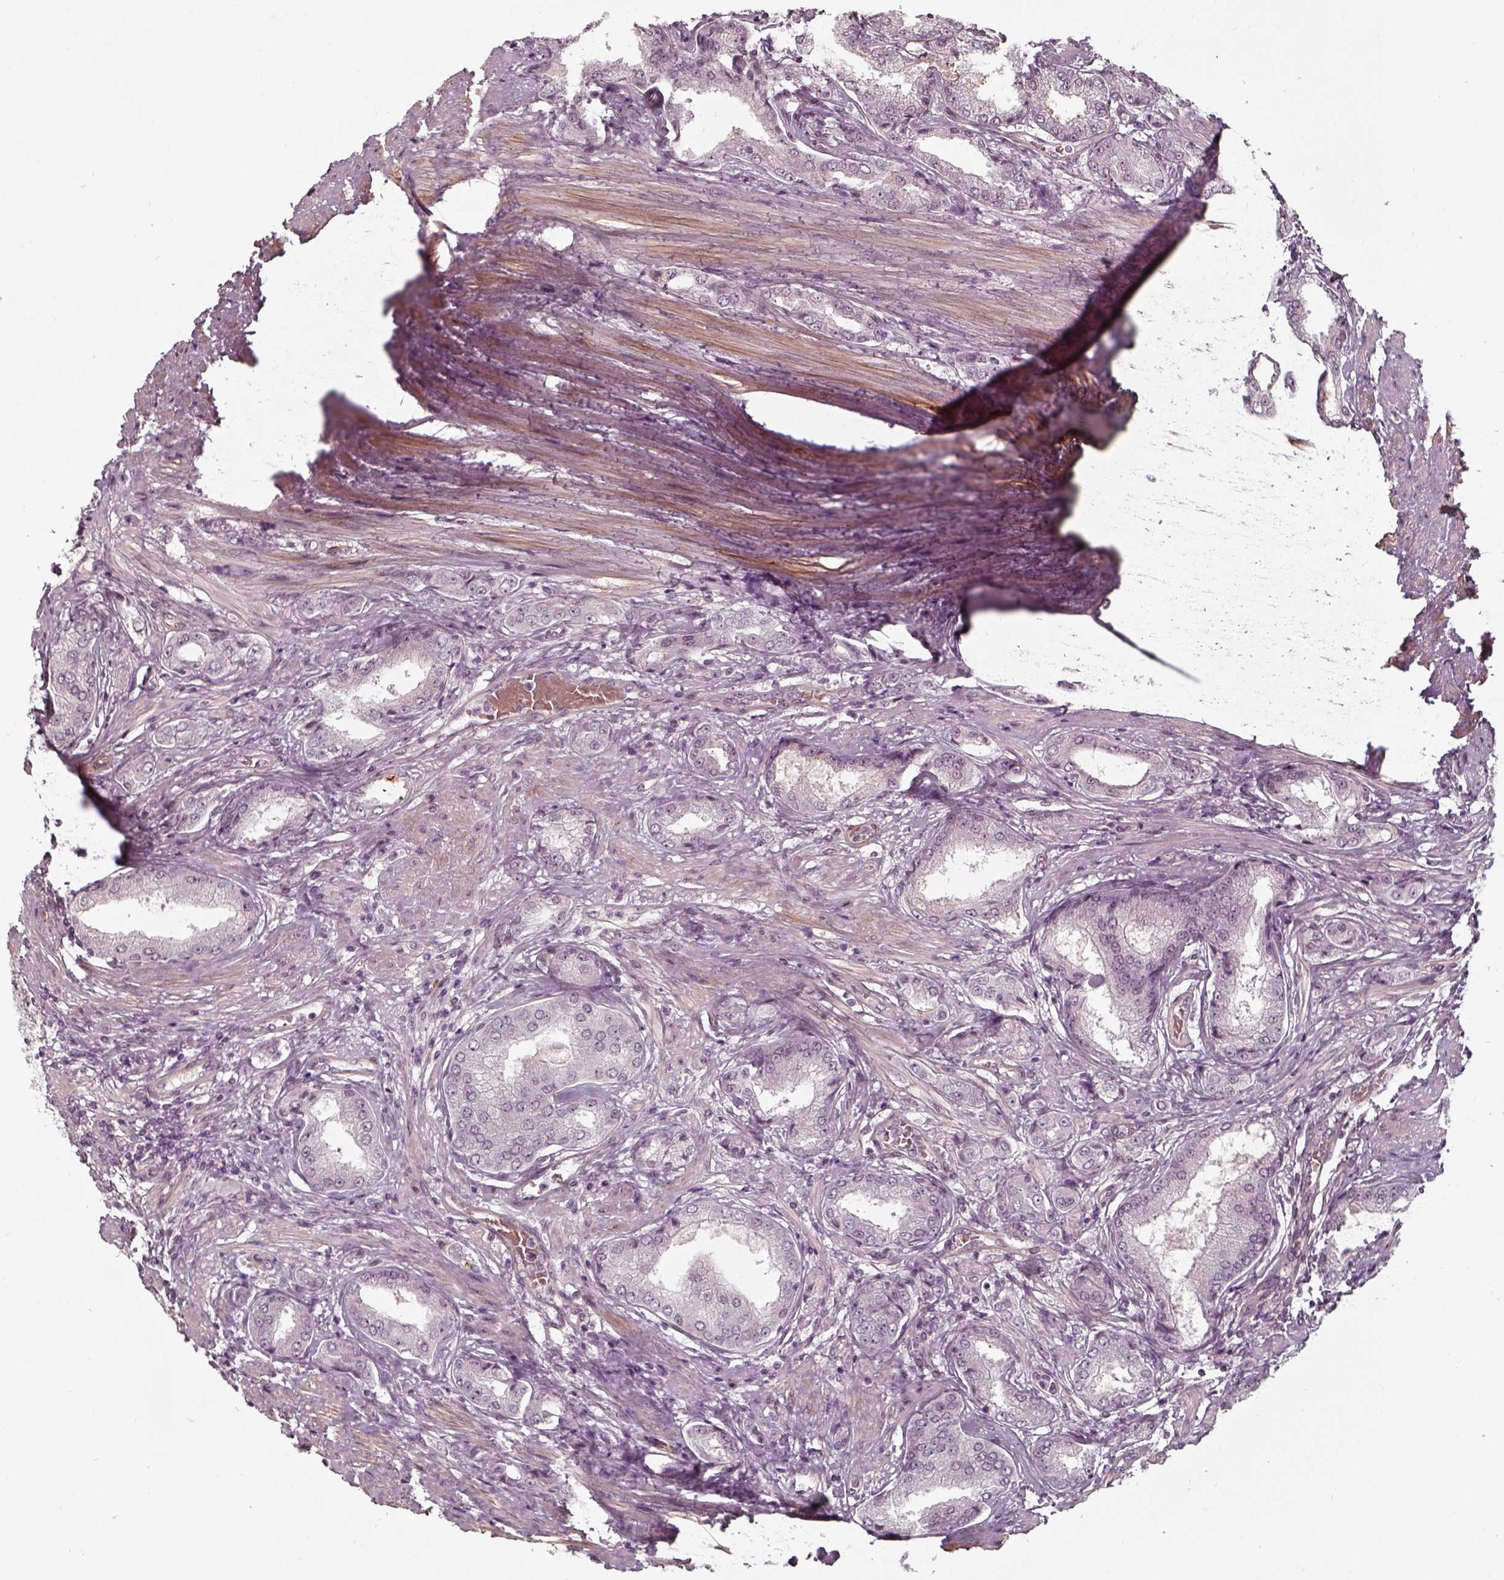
{"staining": {"intensity": "negative", "quantity": "none", "location": "none"}, "tissue": "prostate cancer", "cell_type": "Tumor cells", "image_type": "cancer", "snomed": [{"axis": "morphology", "description": "Adenocarcinoma, NOS"}, {"axis": "topography", "description": "Prostate"}], "caption": "A micrograph of prostate cancer stained for a protein reveals no brown staining in tumor cells.", "gene": "LAMB2", "patient": {"sex": "male", "age": 63}}